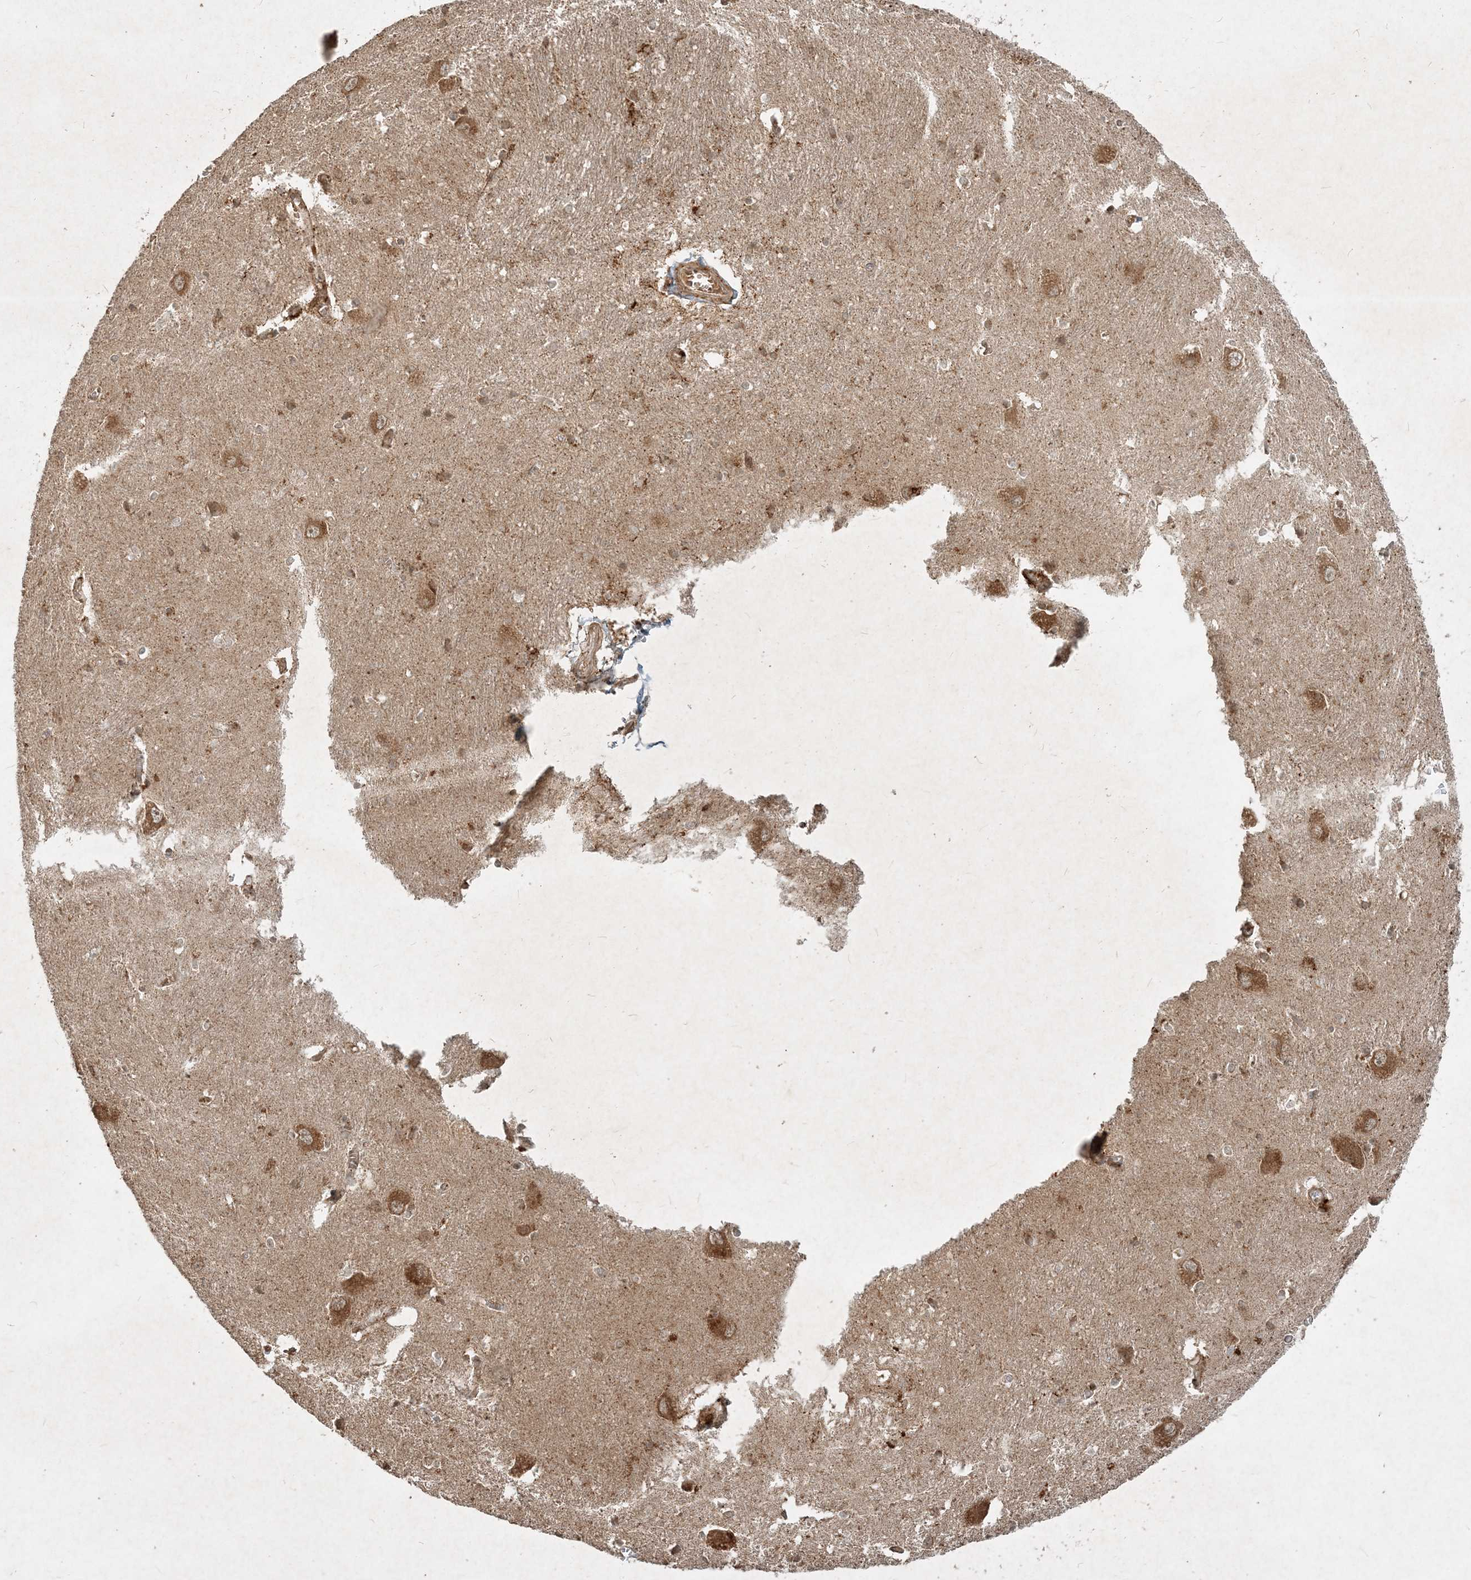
{"staining": {"intensity": "moderate", "quantity": "25%-75%", "location": "cytoplasmic/membranous"}, "tissue": "caudate", "cell_type": "Glial cells", "image_type": "normal", "snomed": [{"axis": "morphology", "description": "Normal tissue, NOS"}, {"axis": "topography", "description": "Lateral ventricle wall"}], "caption": "Glial cells display moderate cytoplasmic/membranous positivity in approximately 25%-75% of cells in benign caudate. The staining was performed using DAB (3,3'-diaminobenzidine) to visualize the protein expression in brown, while the nuclei were stained in blue with hematoxylin (Magnification: 20x).", "gene": "NARS1", "patient": {"sex": "male", "age": 37}}